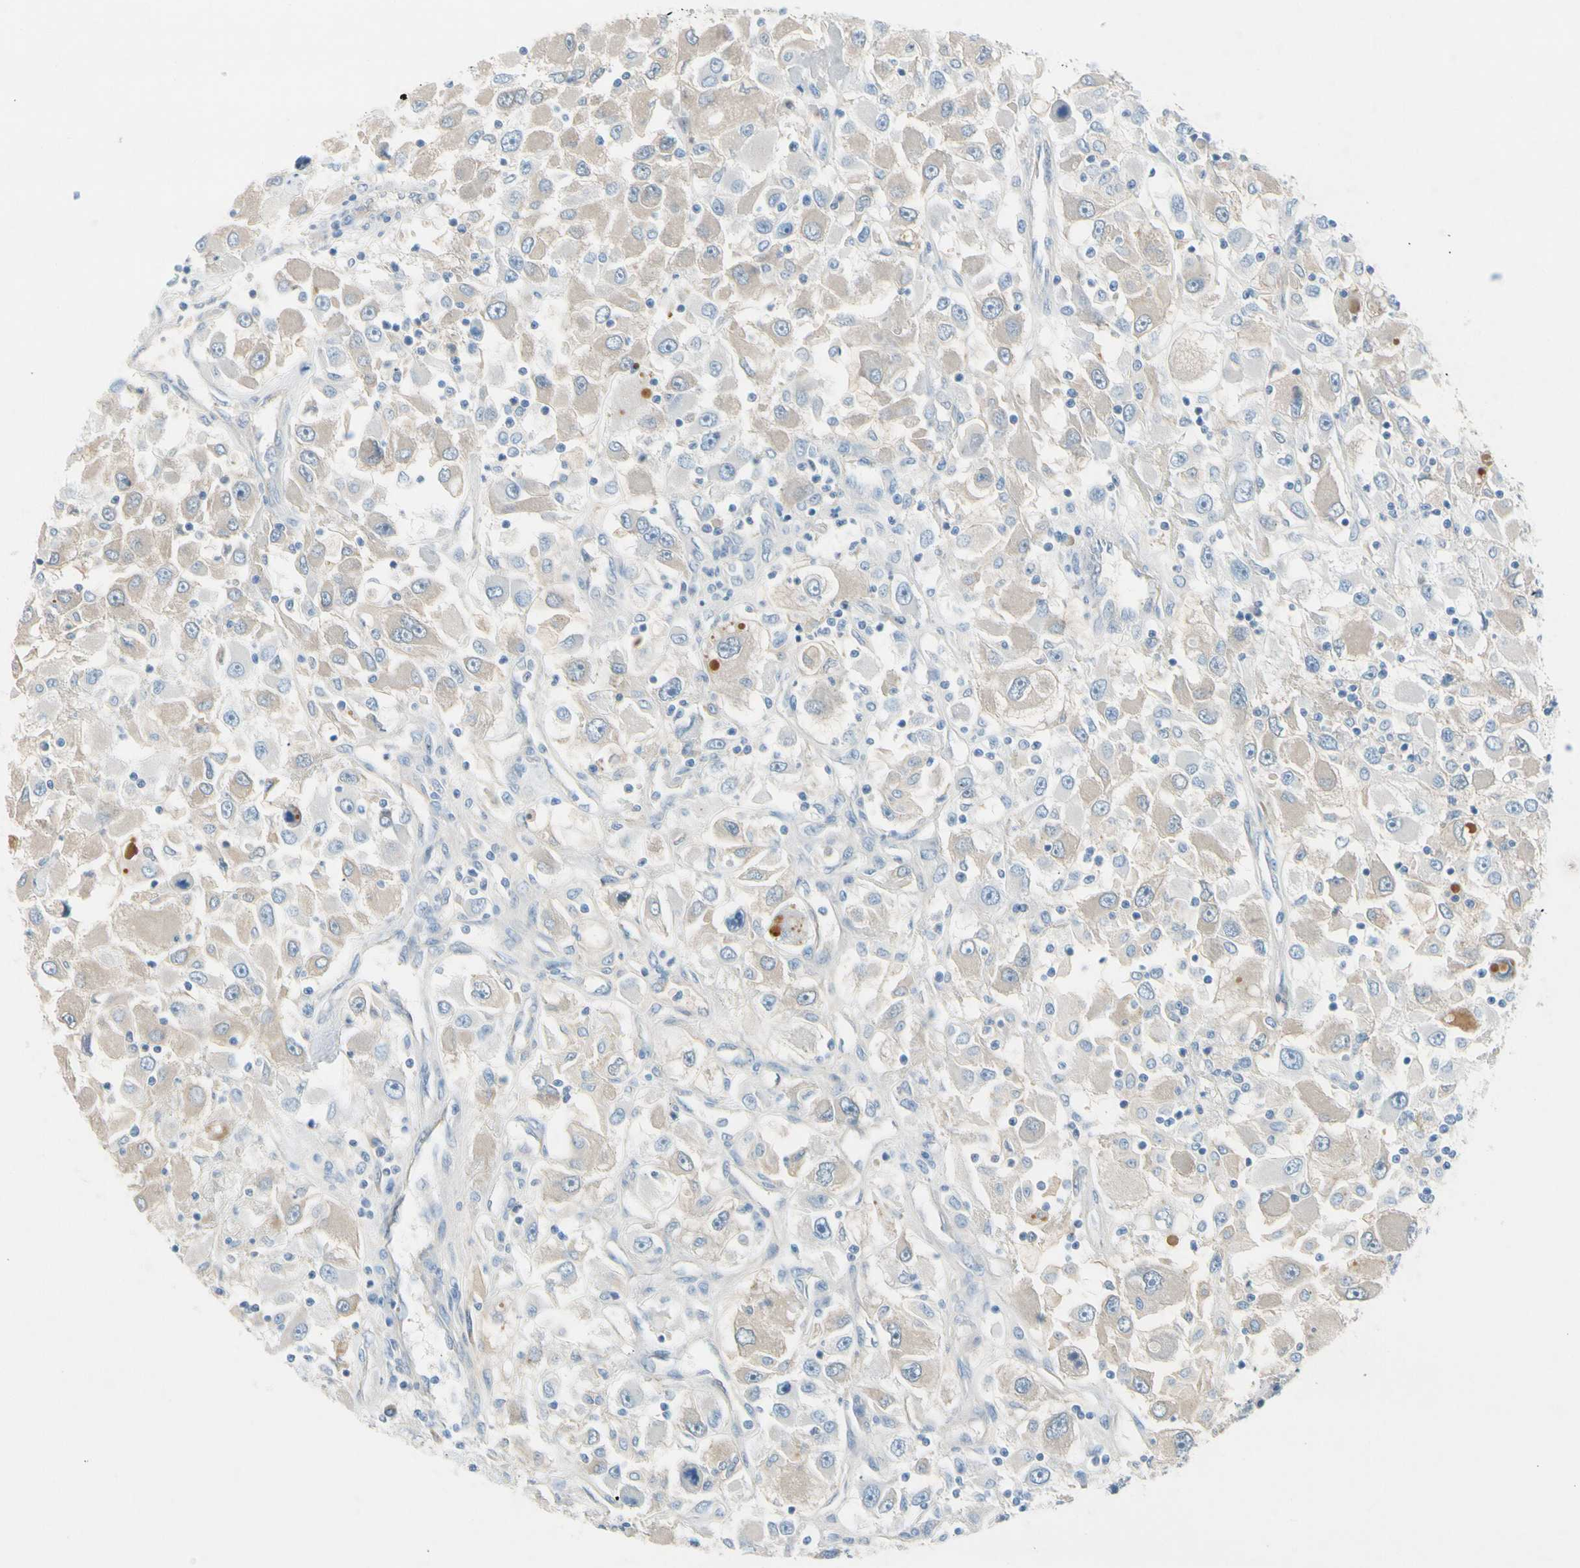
{"staining": {"intensity": "weak", "quantity": "25%-75%", "location": "cytoplasmic/membranous"}, "tissue": "renal cancer", "cell_type": "Tumor cells", "image_type": "cancer", "snomed": [{"axis": "morphology", "description": "Adenocarcinoma, NOS"}, {"axis": "topography", "description": "Kidney"}], "caption": "The photomicrograph displays a brown stain indicating the presence of a protein in the cytoplasmic/membranous of tumor cells in adenocarcinoma (renal).", "gene": "CNDP1", "patient": {"sex": "female", "age": 52}}